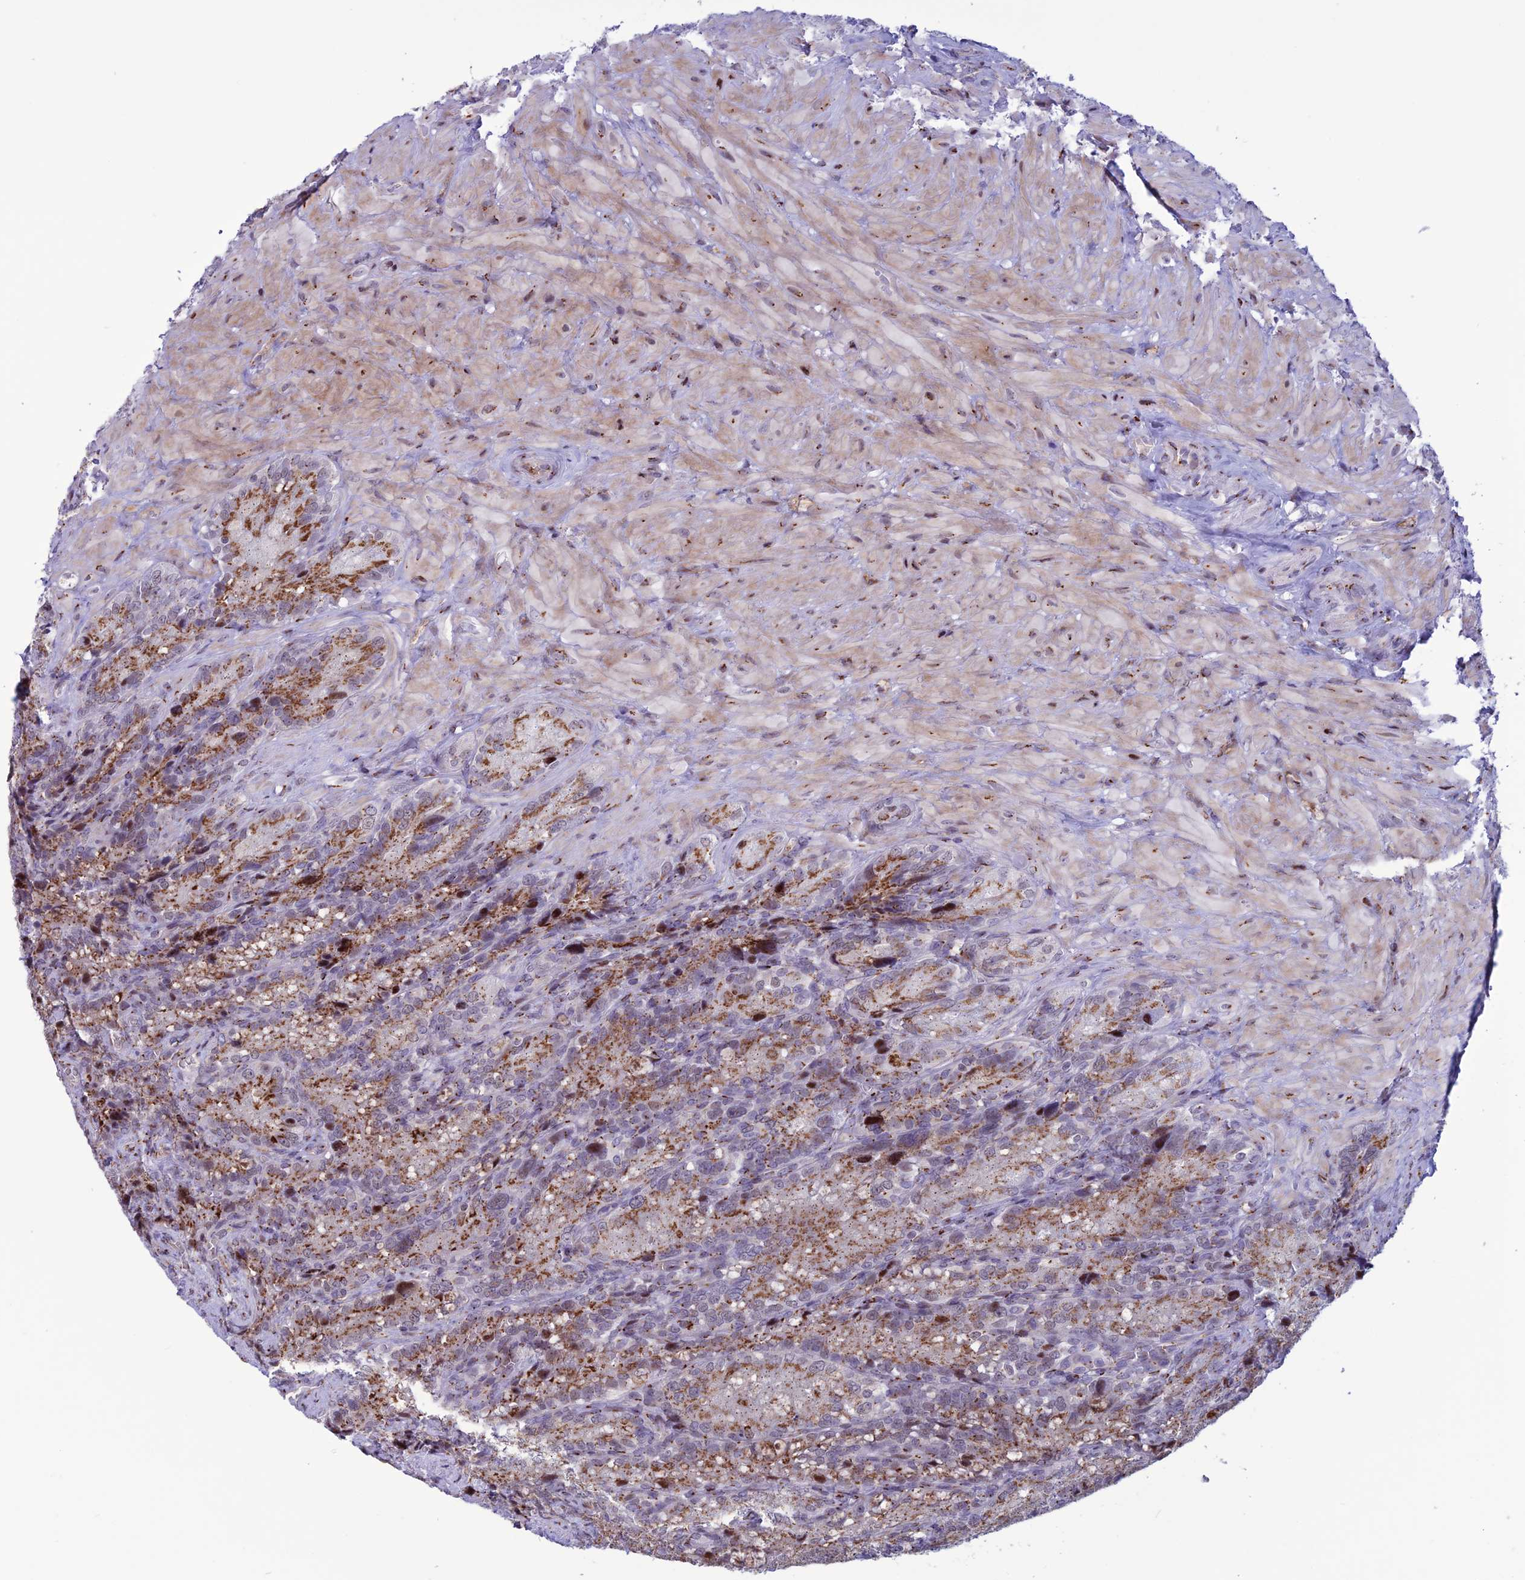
{"staining": {"intensity": "strong", "quantity": ">75%", "location": "cytoplasmic/membranous"}, "tissue": "seminal vesicle", "cell_type": "Glandular cells", "image_type": "normal", "snomed": [{"axis": "morphology", "description": "Normal tissue, NOS"}, {"axis": "topography", "description": "Seminal veicle"}], "caption": "This photomicrograph exhibits immunohistochemistry (IHC) staining of benign seminal vesicle, with high strong cytoplasmic/membranous positivity in about >75% of glandular cells.", "gene": "PLEKHA4", "patient": {"sex": "male", "age": 62}}